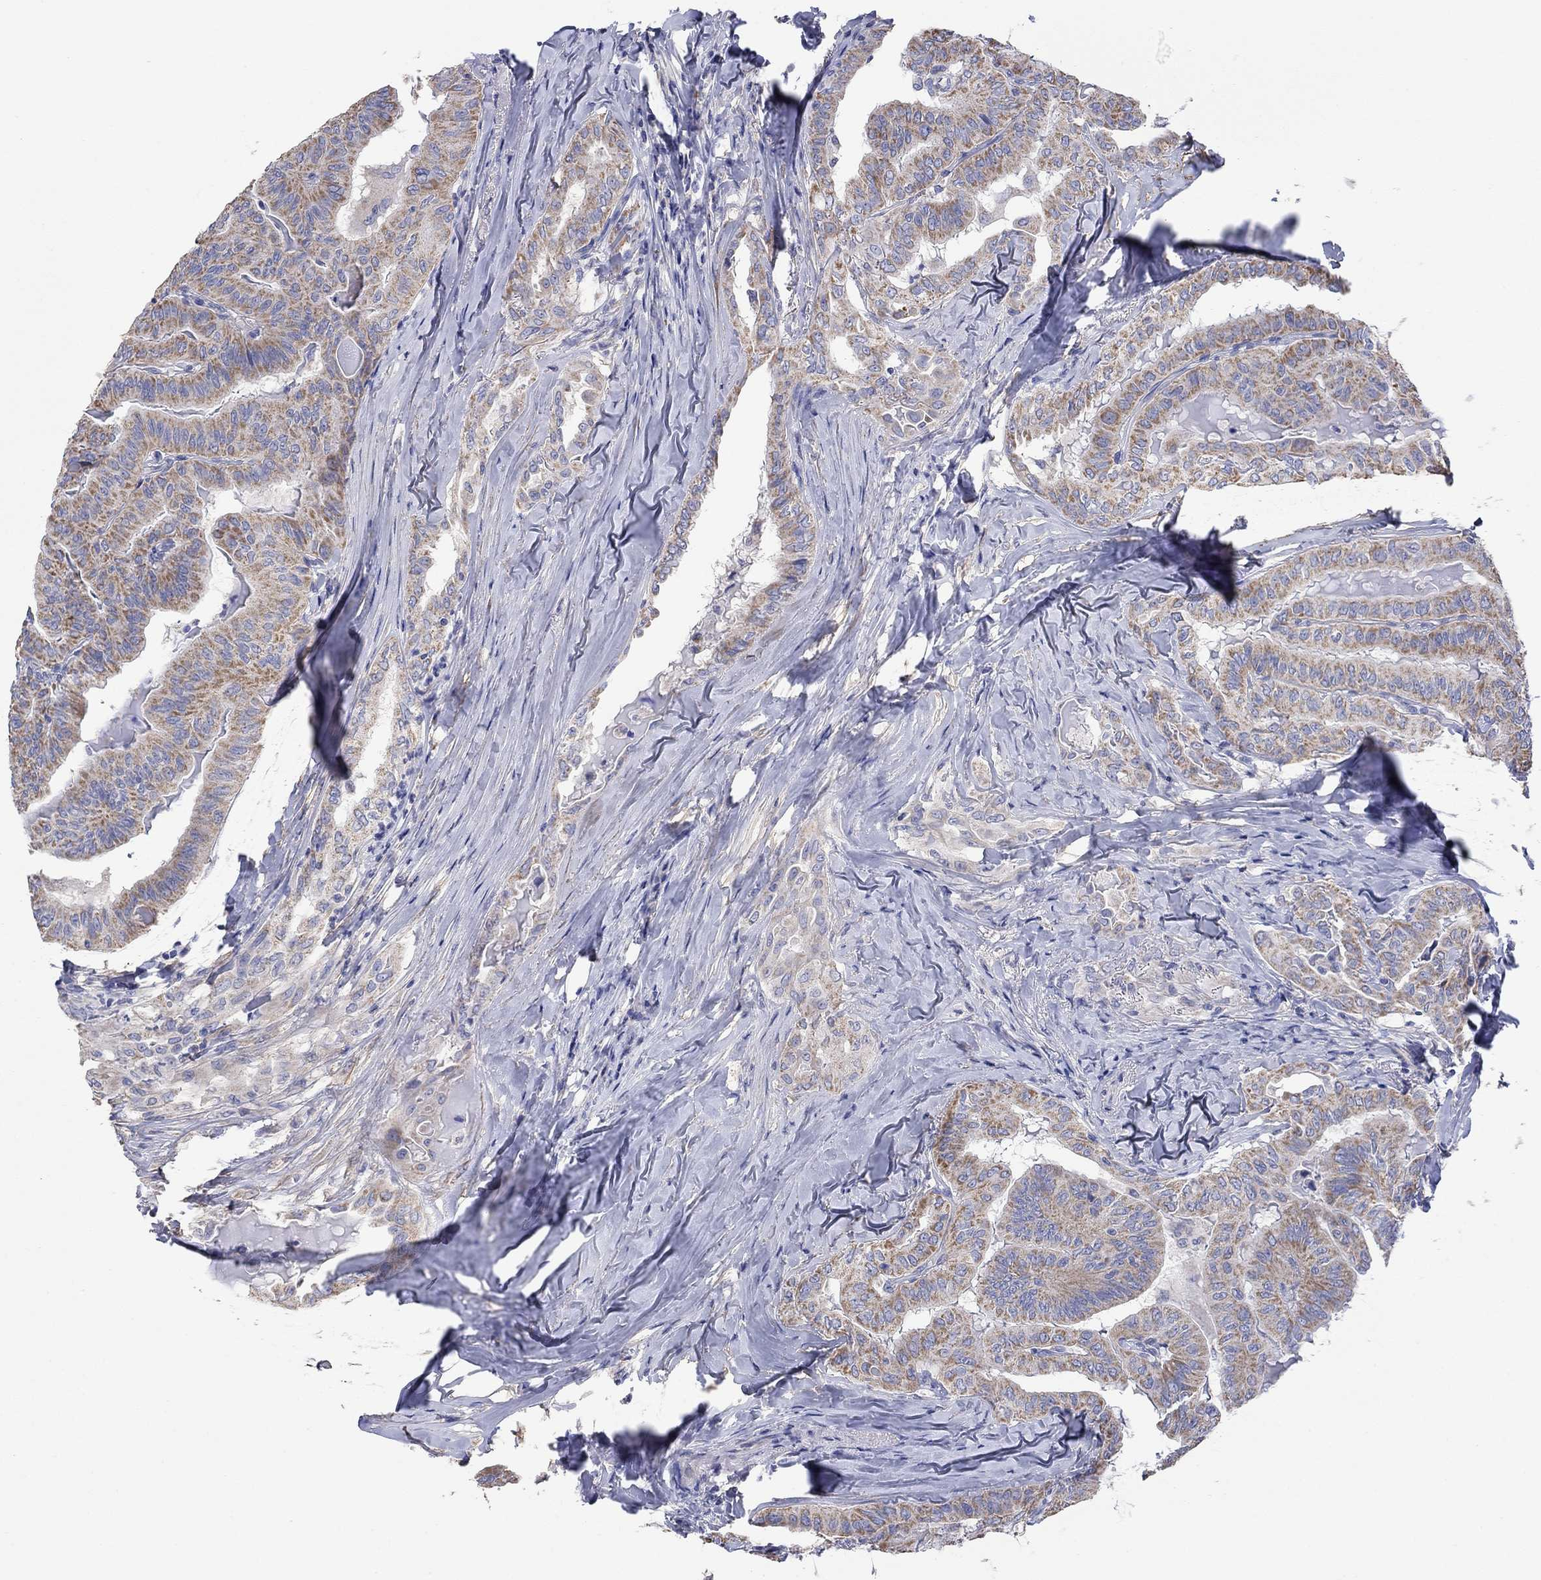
{"staining": {"intensity": "moderate", "quantity": ">75%", "location": "cytoplasmic/membranous"}, "tissue": "thyroid cancer", "cell_type": "Tumor cells", "image_type": "cancer", "snomed": [{"axis": "morphology", "description": "Papillary adenocarcinoma, NOS"}, {"axis": "topography", "description": "Thyroid gland"}], "caption": "A brown stain labels moderate cytoplasmic/membranous expression of a protein in human thyroid papillary adenocarcinoma tumor cells.", "gene": "CLVS1", "patient": {"sex": "female", "age": 68}}